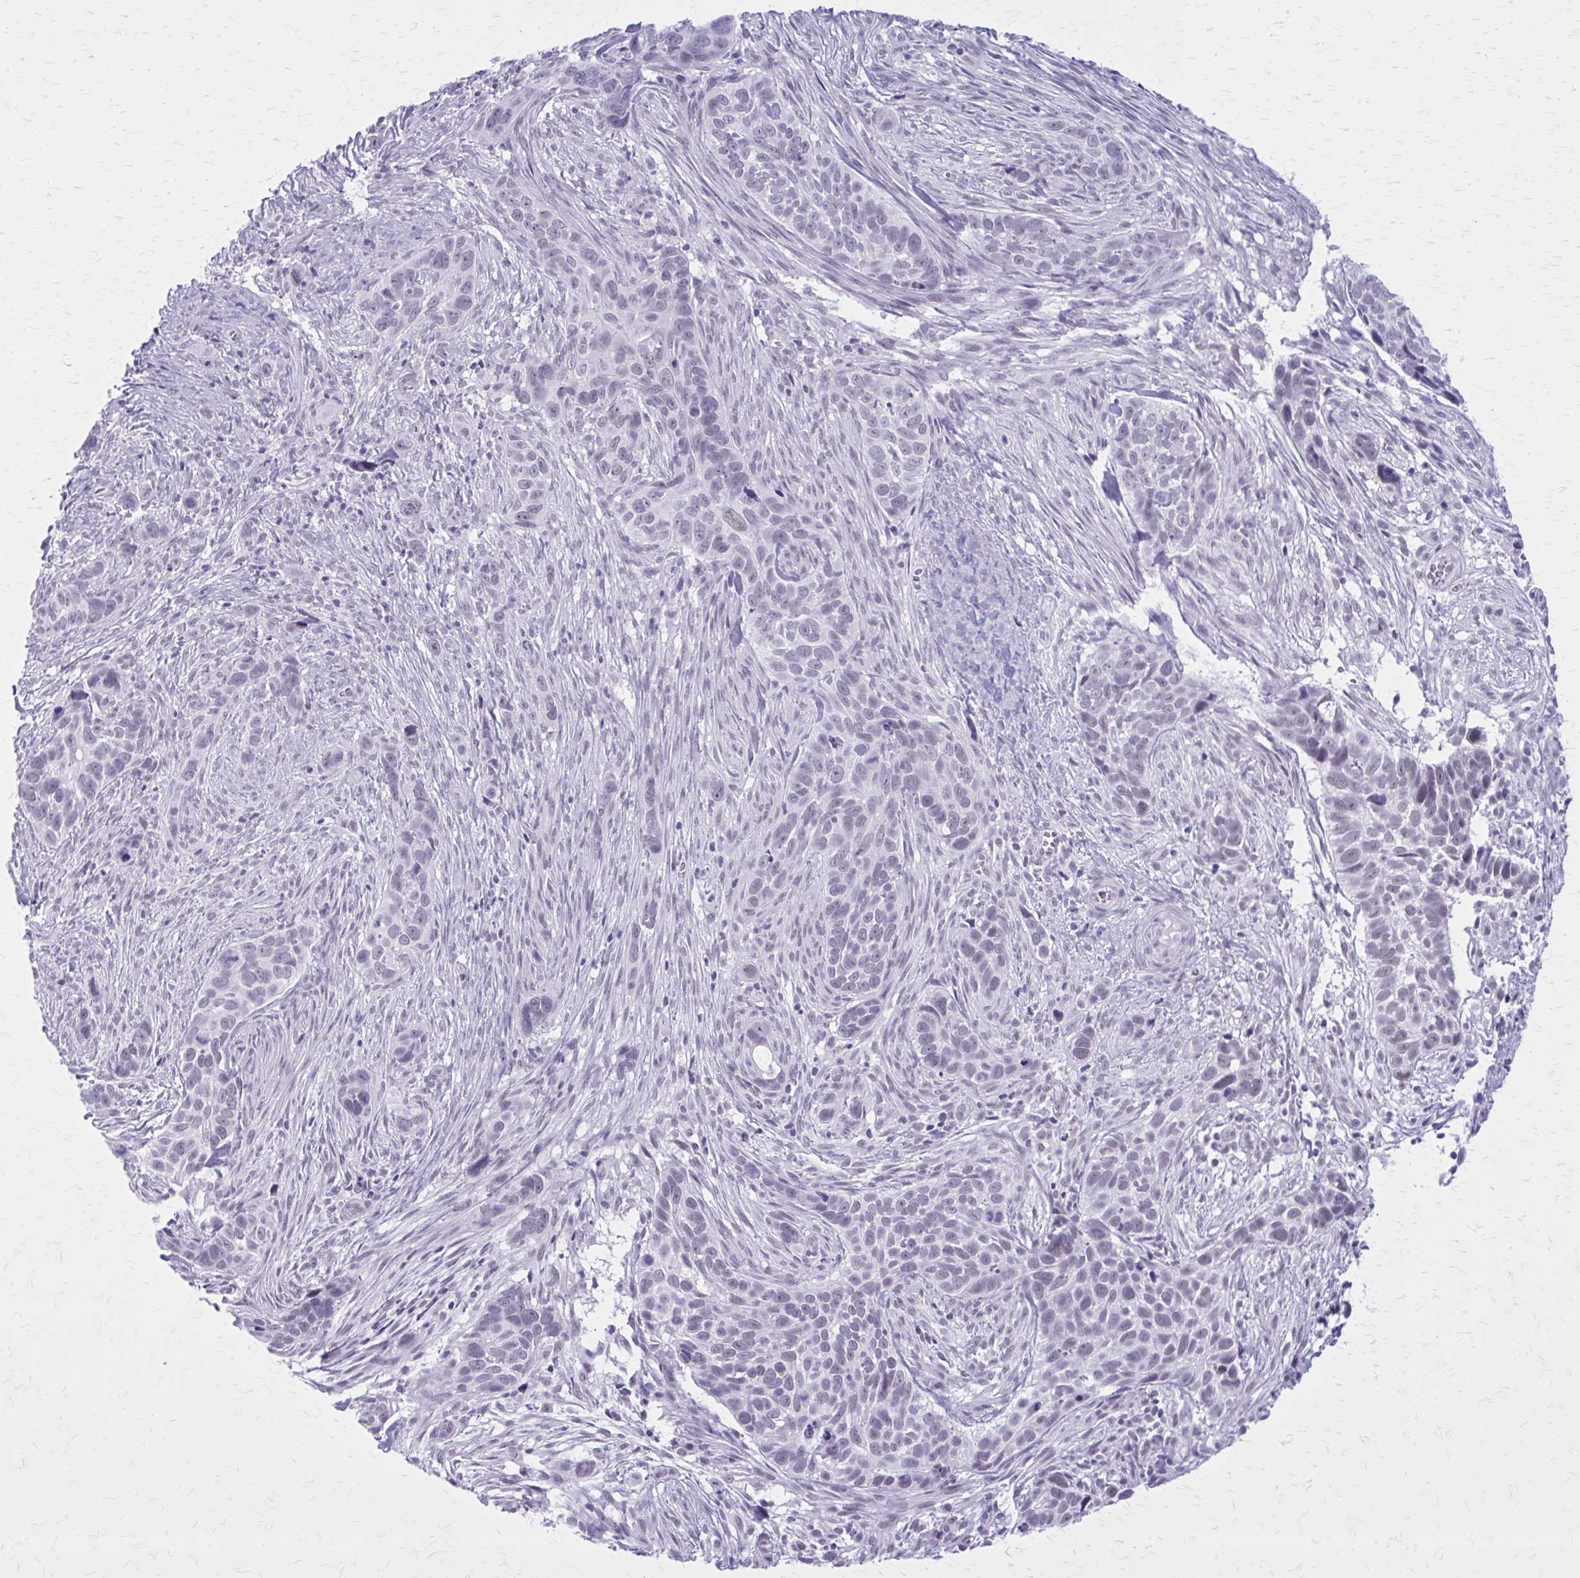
{"staining": {"intensity": "negative", "quantity": "none", "location": "none"}, "tissue": "skin cancer", "cell_type": "Tumor cells", "image_type": "cancer", "snomed": [{"axis": "morphology", "description": "Basal cell carcinoma"}, {"axis": "topography", "description": "Skin"}], "caption": "Tumor cells are negative for protein expression in human skin basal cell carcinoma.", "gene": "GAD1", "patient": {"sex": "female", "age": 82}}